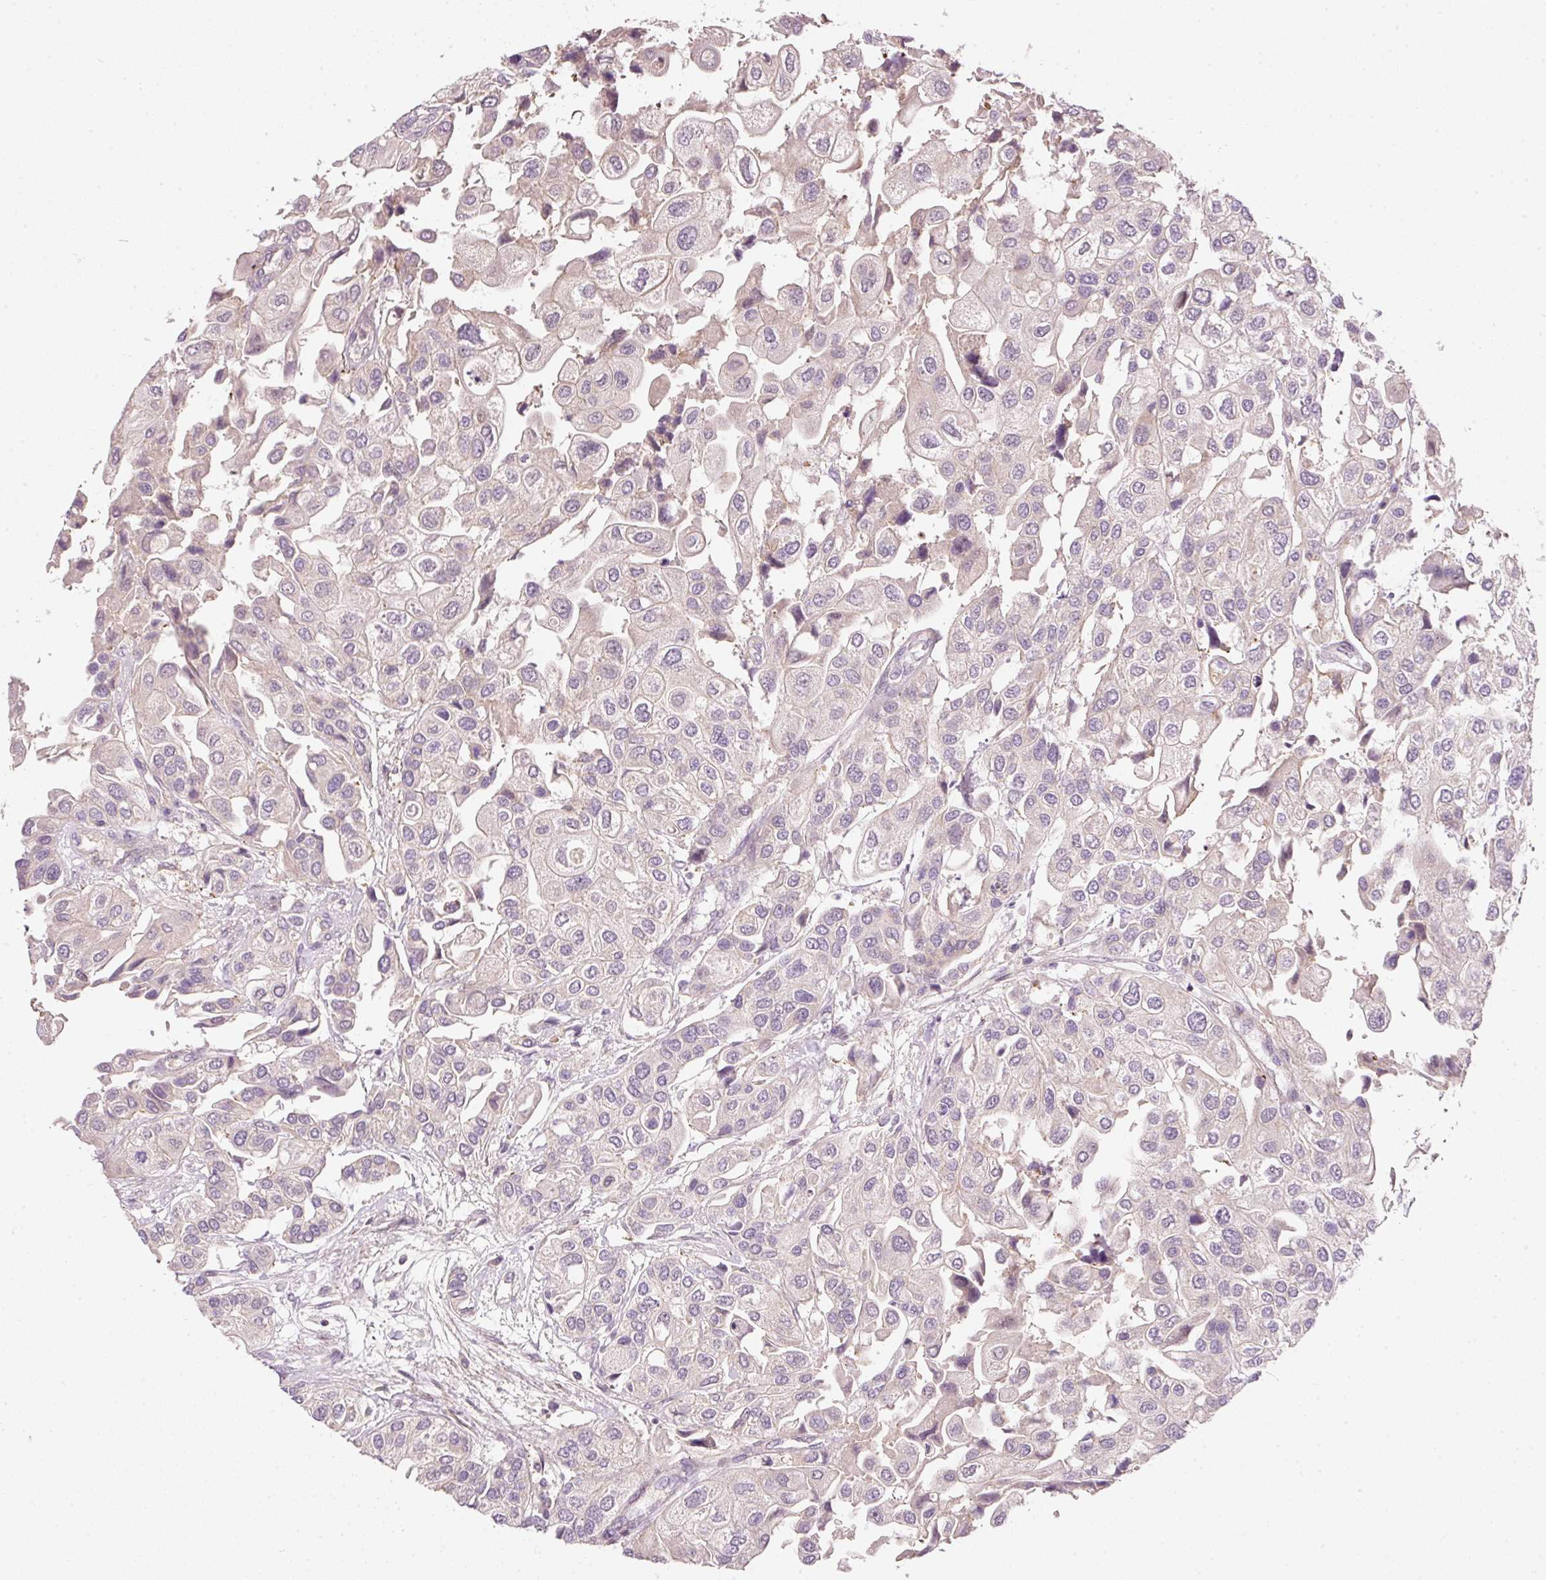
{"staining": {"intensity": "negative", "quantity": "none", "location": "none"}, "tissue": "urothelial cancer", "cell_type": "Tumor cells", "image_type": "cancer", "snomed": [{"axis": "morphology", "description": "Urothelial carcinoma, High grade"}, {"axis": "topography", "description": "Urinary bladder"}], "caption": "An image of human high-grade urothelial carcinoma is negative for staining in tumor cells.", "gene": "TIRAP", "patient": {"sex": "female", "age": 64}}